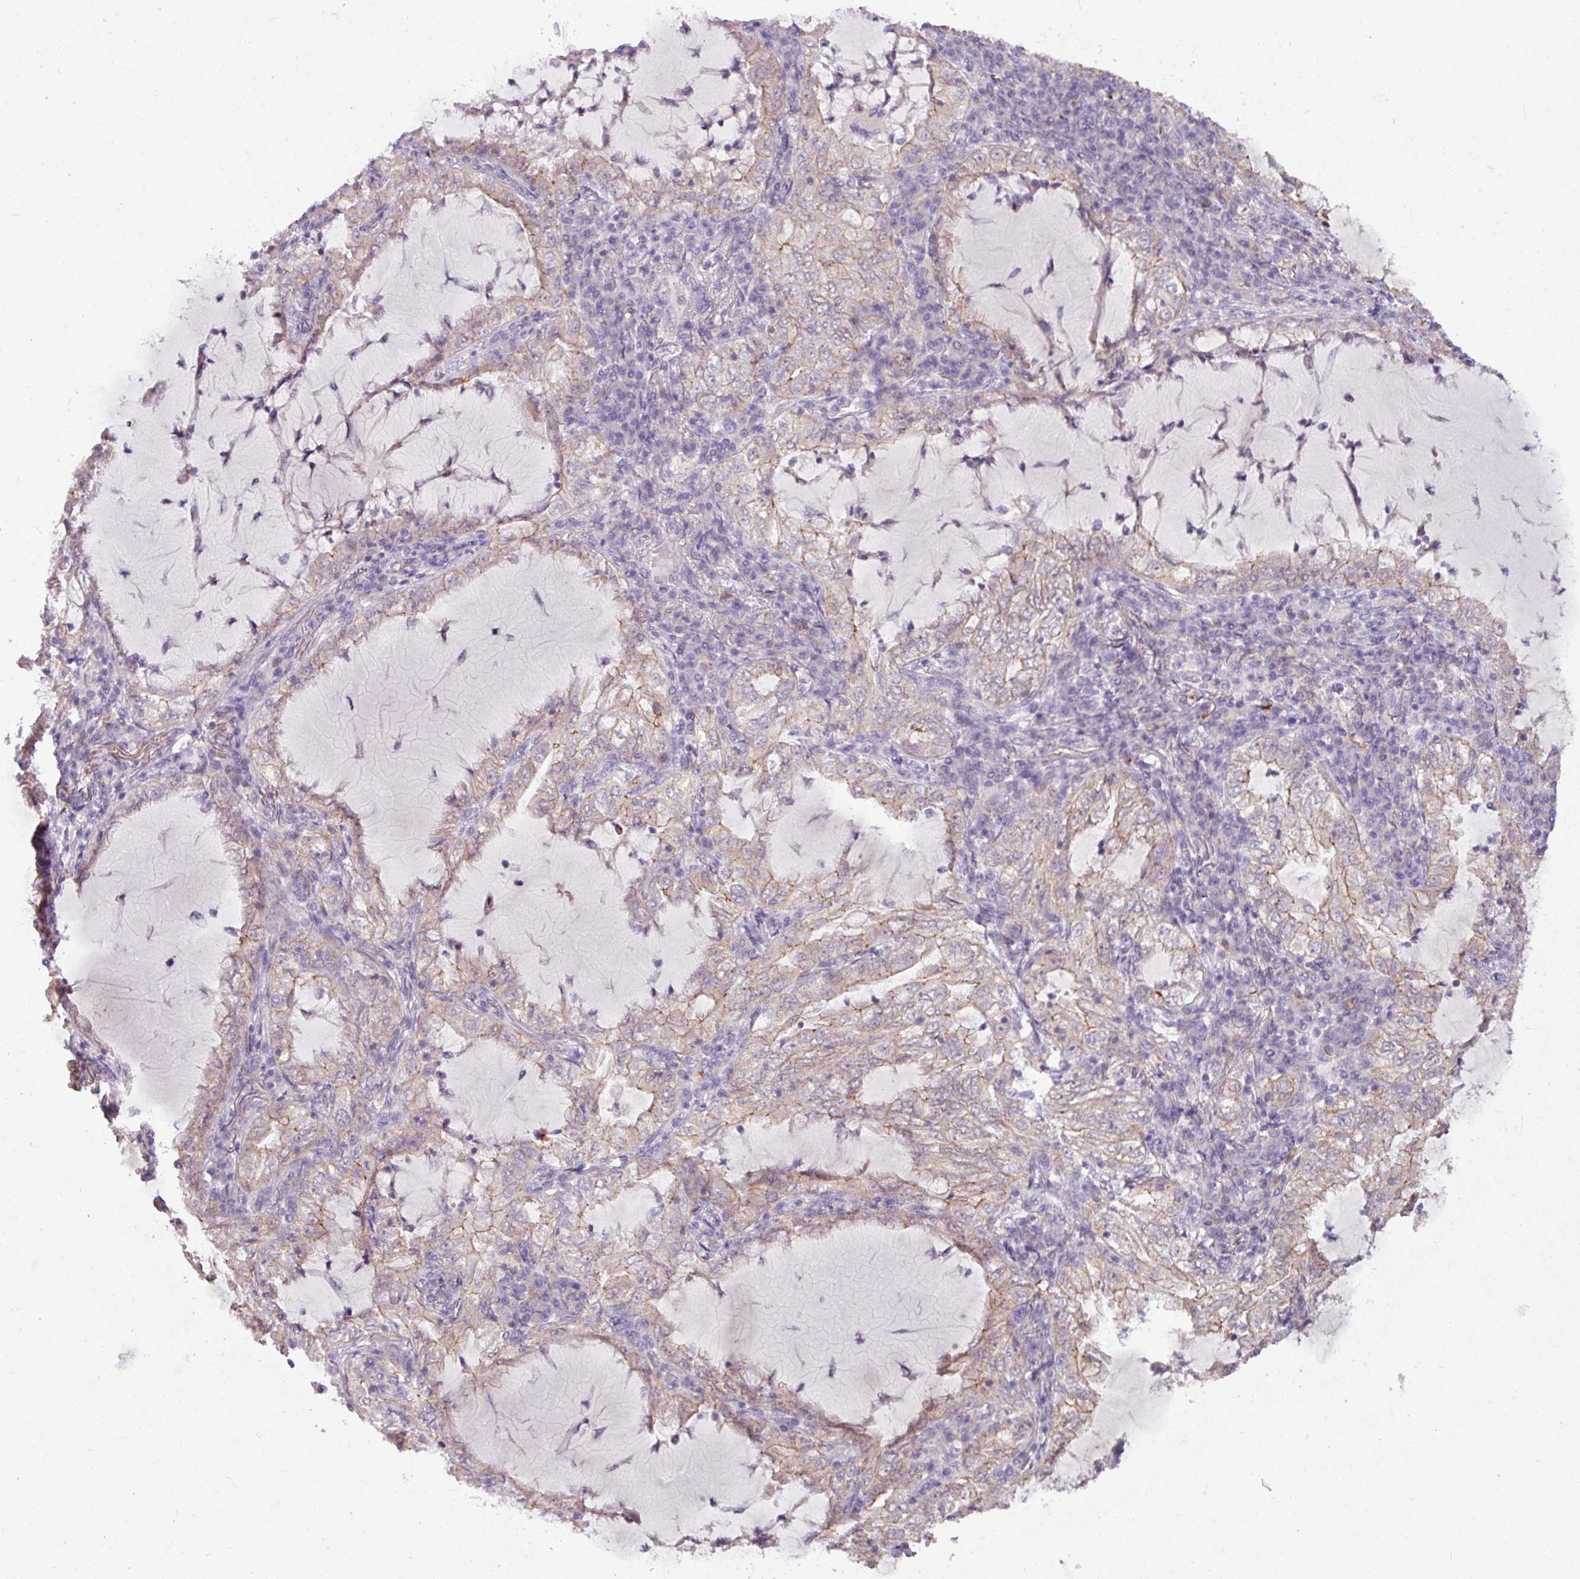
{"staining": {"intensity": "weak", "quantity": "25%-75%", "location": "cytoplasmic/membranous"}, "tissue": "lung cancer", "cell_type": "Tumor cells", "image_type": "cancer", "snomed": [{"axis": "morphology", "description": "Adenocarcinoma, NOS"}, {"axis": "topography", "description": "Lung"}], "caption": "Lung cancer tissue shows weak cytoplasmic/membranous staining in about 25%-75% of tumor cells Nuclei are stained in blue.", "gene": "PNMA6A", "patient": {"sex": "female", "age": 73}}